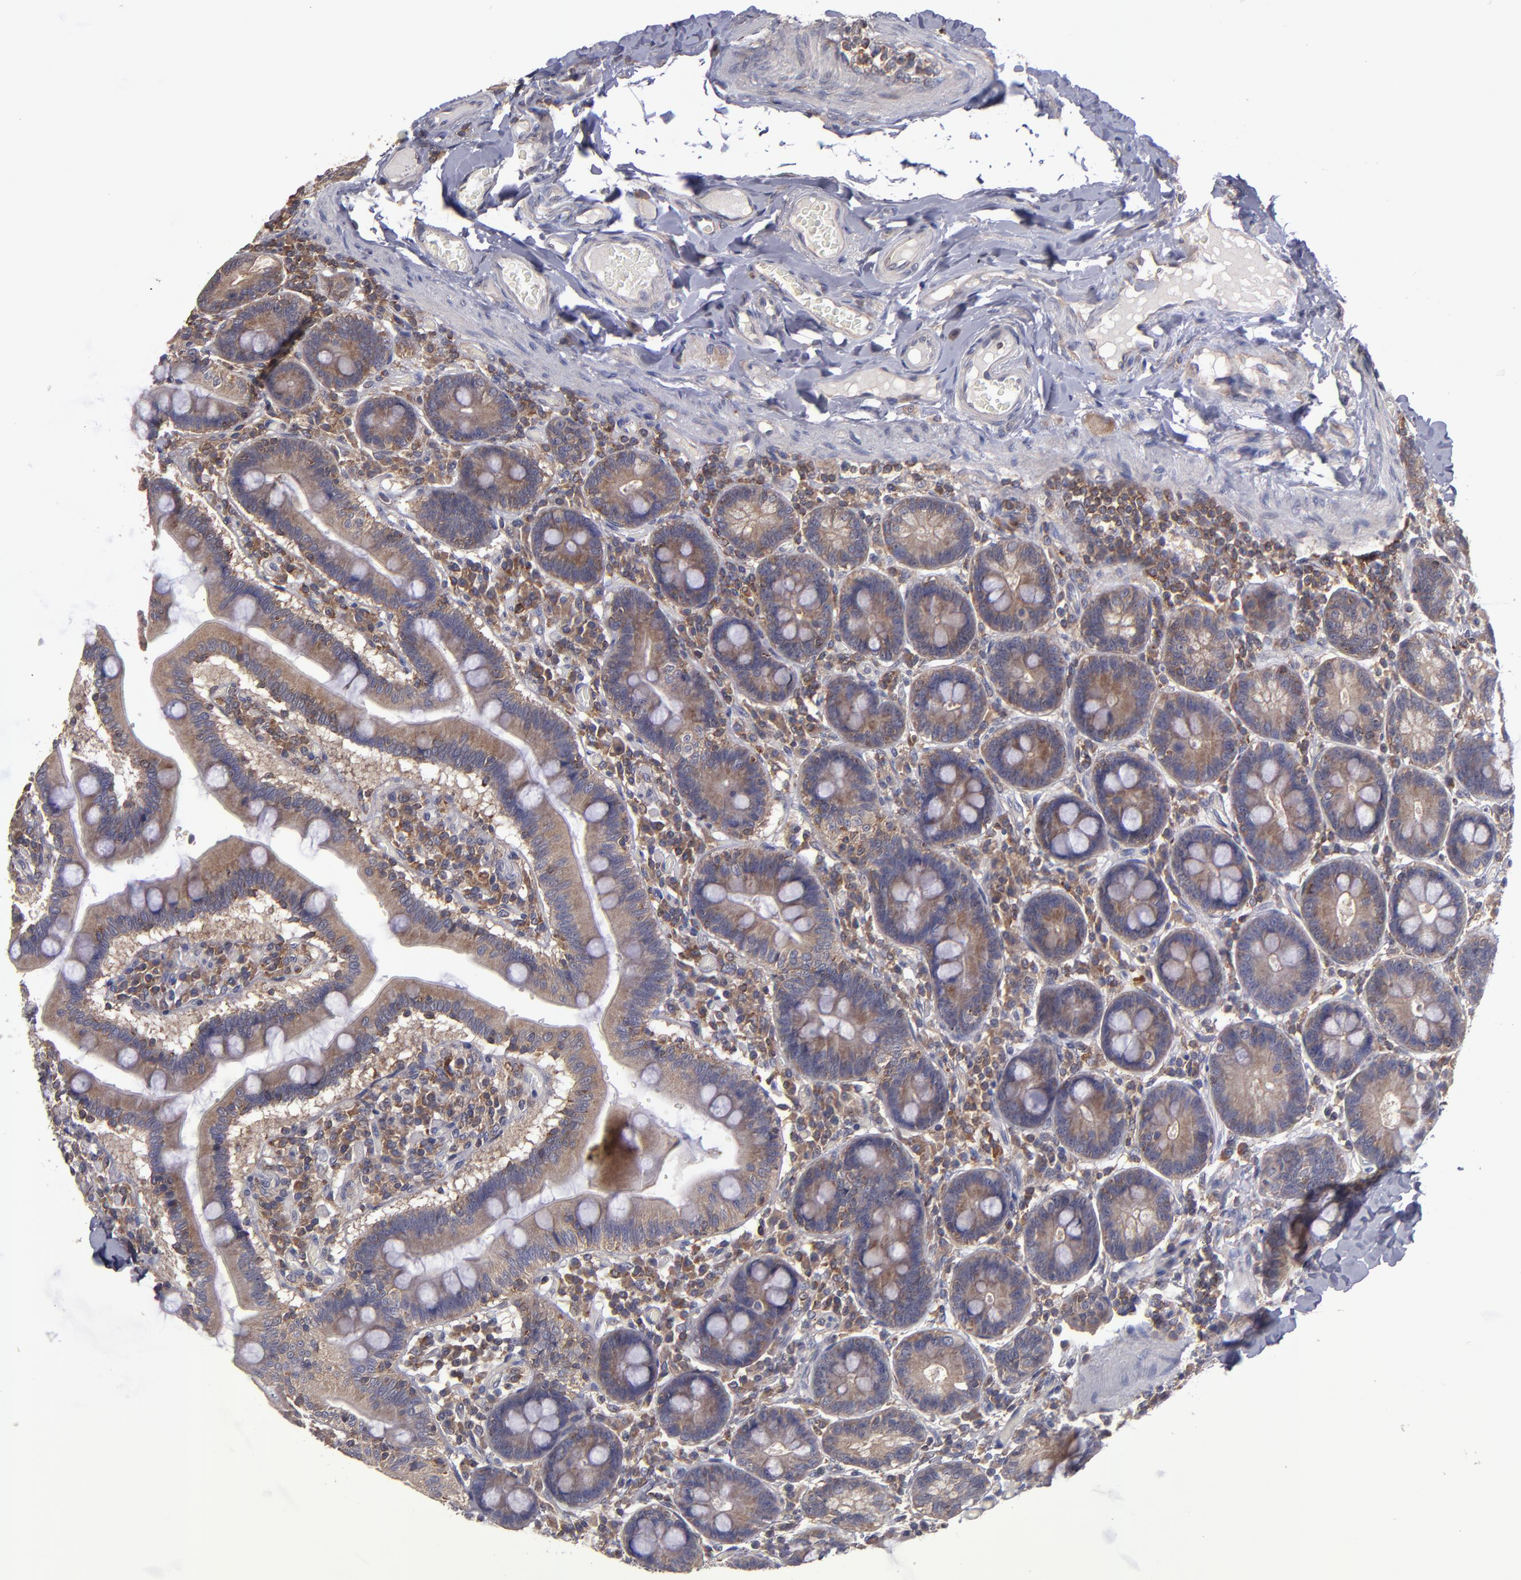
{"staining": {"intensity": "strong", "quantity": ">75%", "location": "cytoplasmic/membranous"}, "tissue": "duodenum", "cell_type": "Glandular cells", "image_type": "normal", "snomed": [{"axis": "morphology", "description": "Normal tissue, NOS"}, {"axis": "topography", "description": "Duodenum"}], "caption": "The immunohistochemical stain highlights strong cytoplasmic/membranous expression in glandular cells of unremarkable duodenum. The staining is performed using DAB brown chromogen to label protein expression. The nuclei are counter-stained blue using hematoxylin.", "gene": "NF2", "patient": {"sex": "male", "age": 66}}